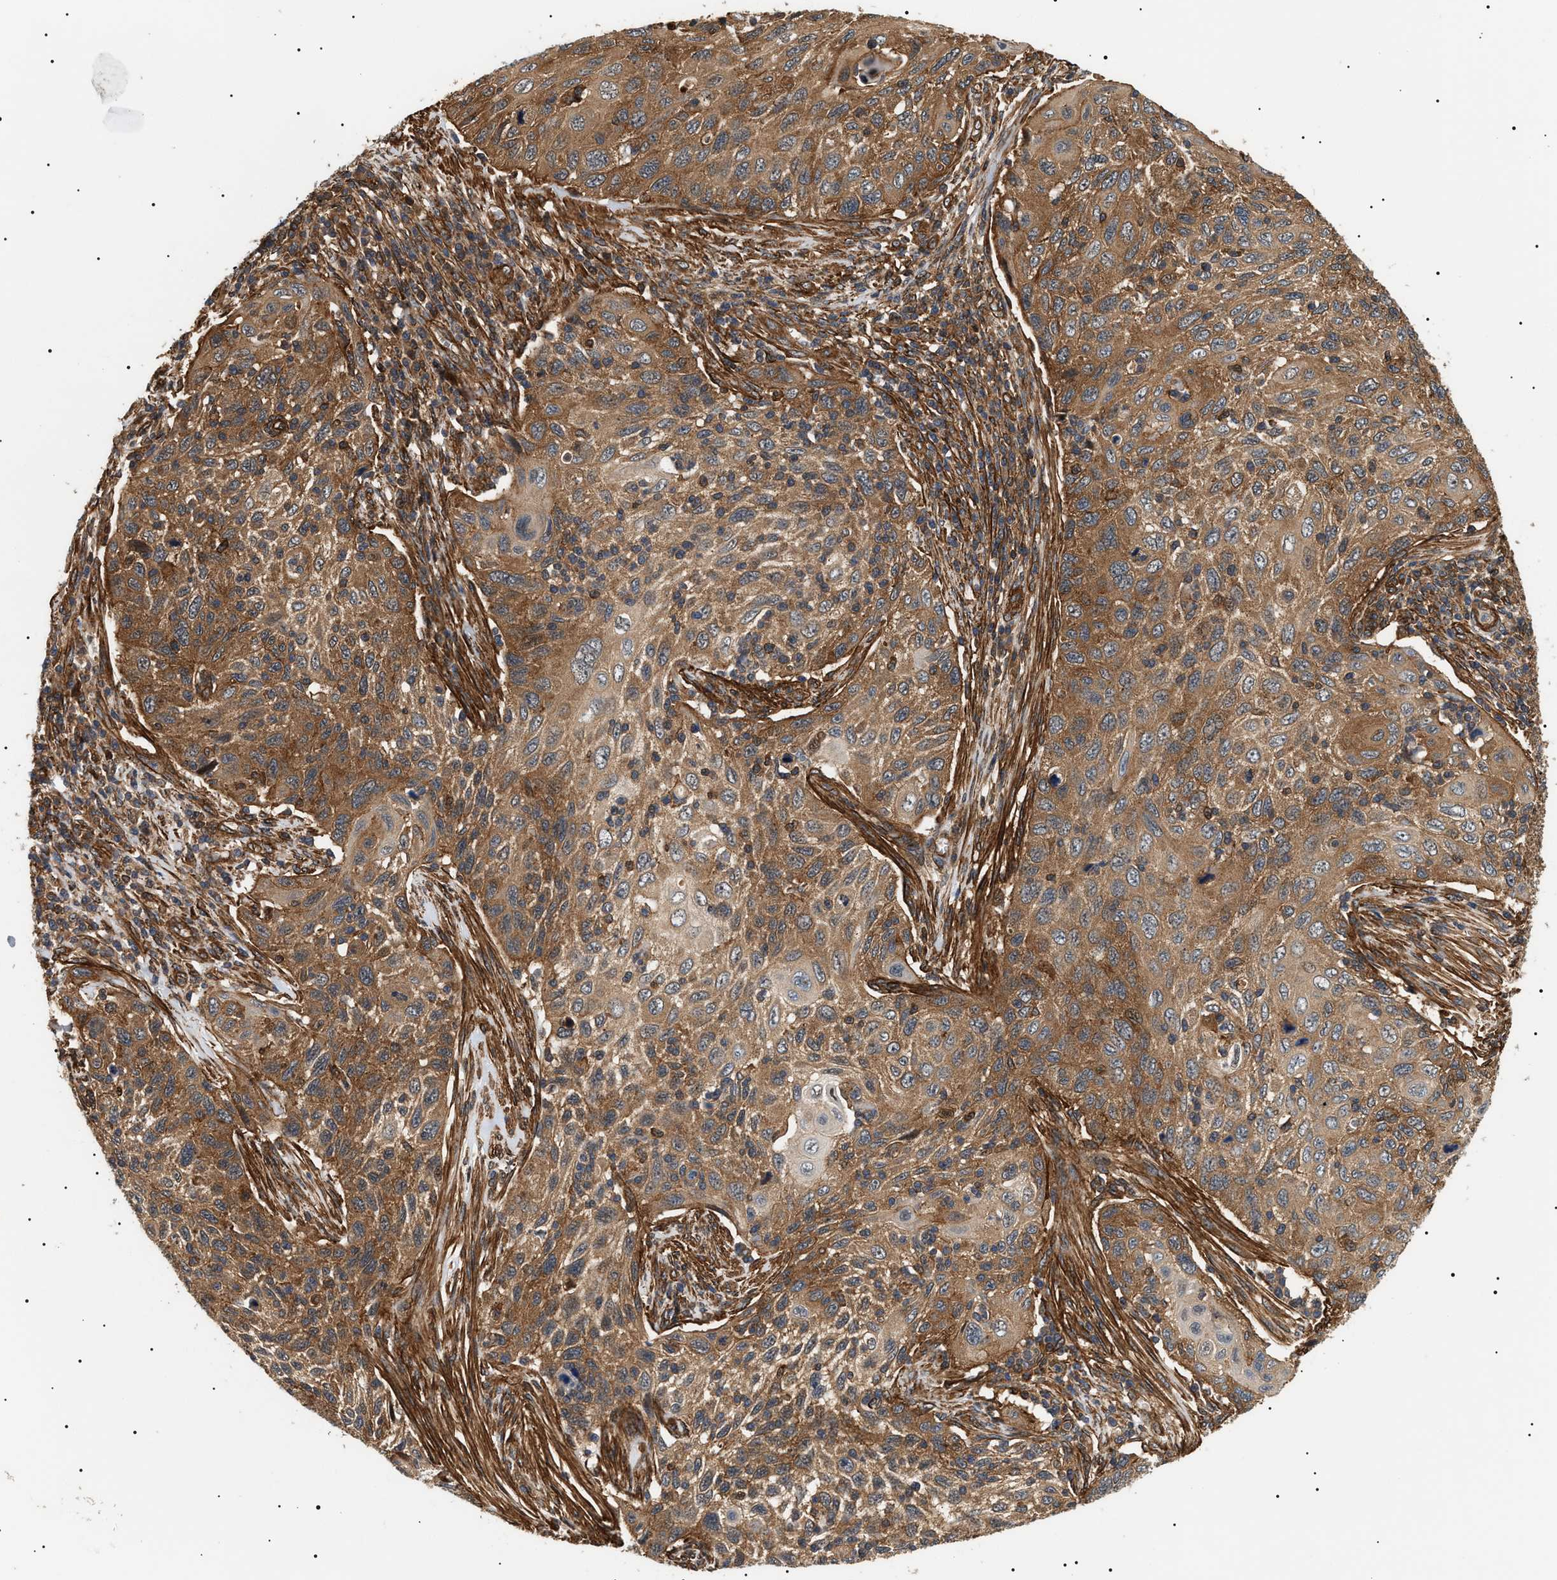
{"staining": {"intensity": "moderate", "quantity": ">75%", "location": "cytoplasmic/membranous"}, "tissue": "cervical cancer", "cell_type": "Tumor cells", "image_type": "cancer", "snomed": [{"axis": "morphology", "description": "Squamous cell carcinoma, NOS"}, {"axis": "topography", "description": "Cervix"}], "caption": "This micrograph shows cervical cancer (squamous cell carcinoma) stained with immunohistochemistry to label a protein in brown. The cytoplasmic/membranous of tumor cells show moderate positivity for the protein. Nuclei are counter-stained blue.", "gene": "SH3GLB2", "patient": {"sex": "female", "age": 70}}